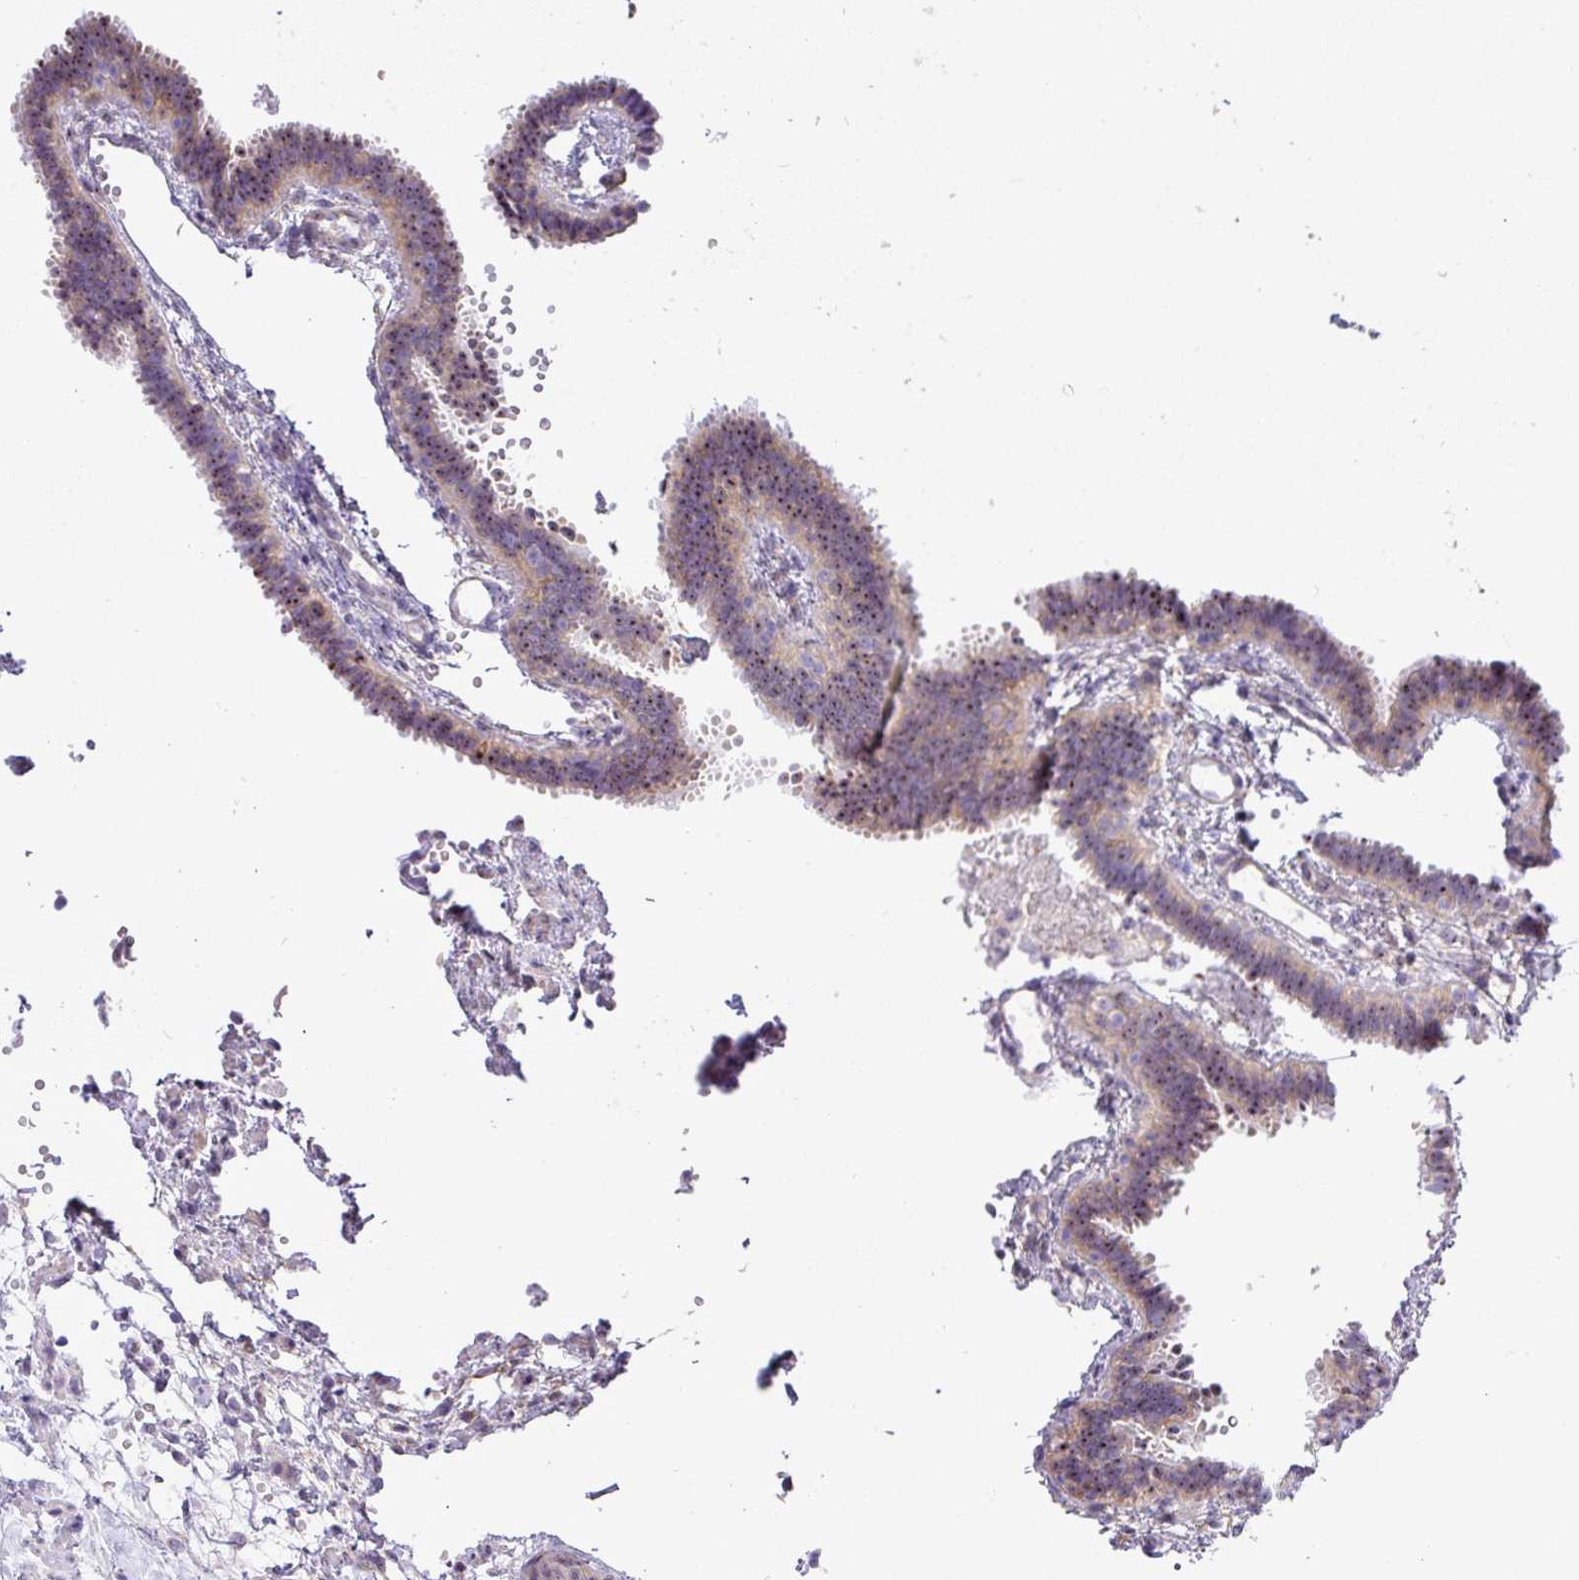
{"staining": {"intensity": "moderate", "quantity": "25%-75%", "location": "cytoplasmic/membranous,nuclear"}, "tissue": "fallopian tube", "cell_type": "Glandular cells", "image_type": "normal", "snomed": [{"axis": "morphology", "description": "Normal tissue, NOS"}, {"axis": "topography", "description": "Fallopian tube"}], "caption": "Glandular cells demonstrate medium levels of moderate cytoplasmic/membranous,nuclear positivity in about 25%-75% of cells in normal human fallopian tube. Immunohistochemistry (ihc) stains the protein of interest in brown and the nuclei are stained blue.", "gene": "MAK16", "patient": {"sex": "female", "age": 37}}